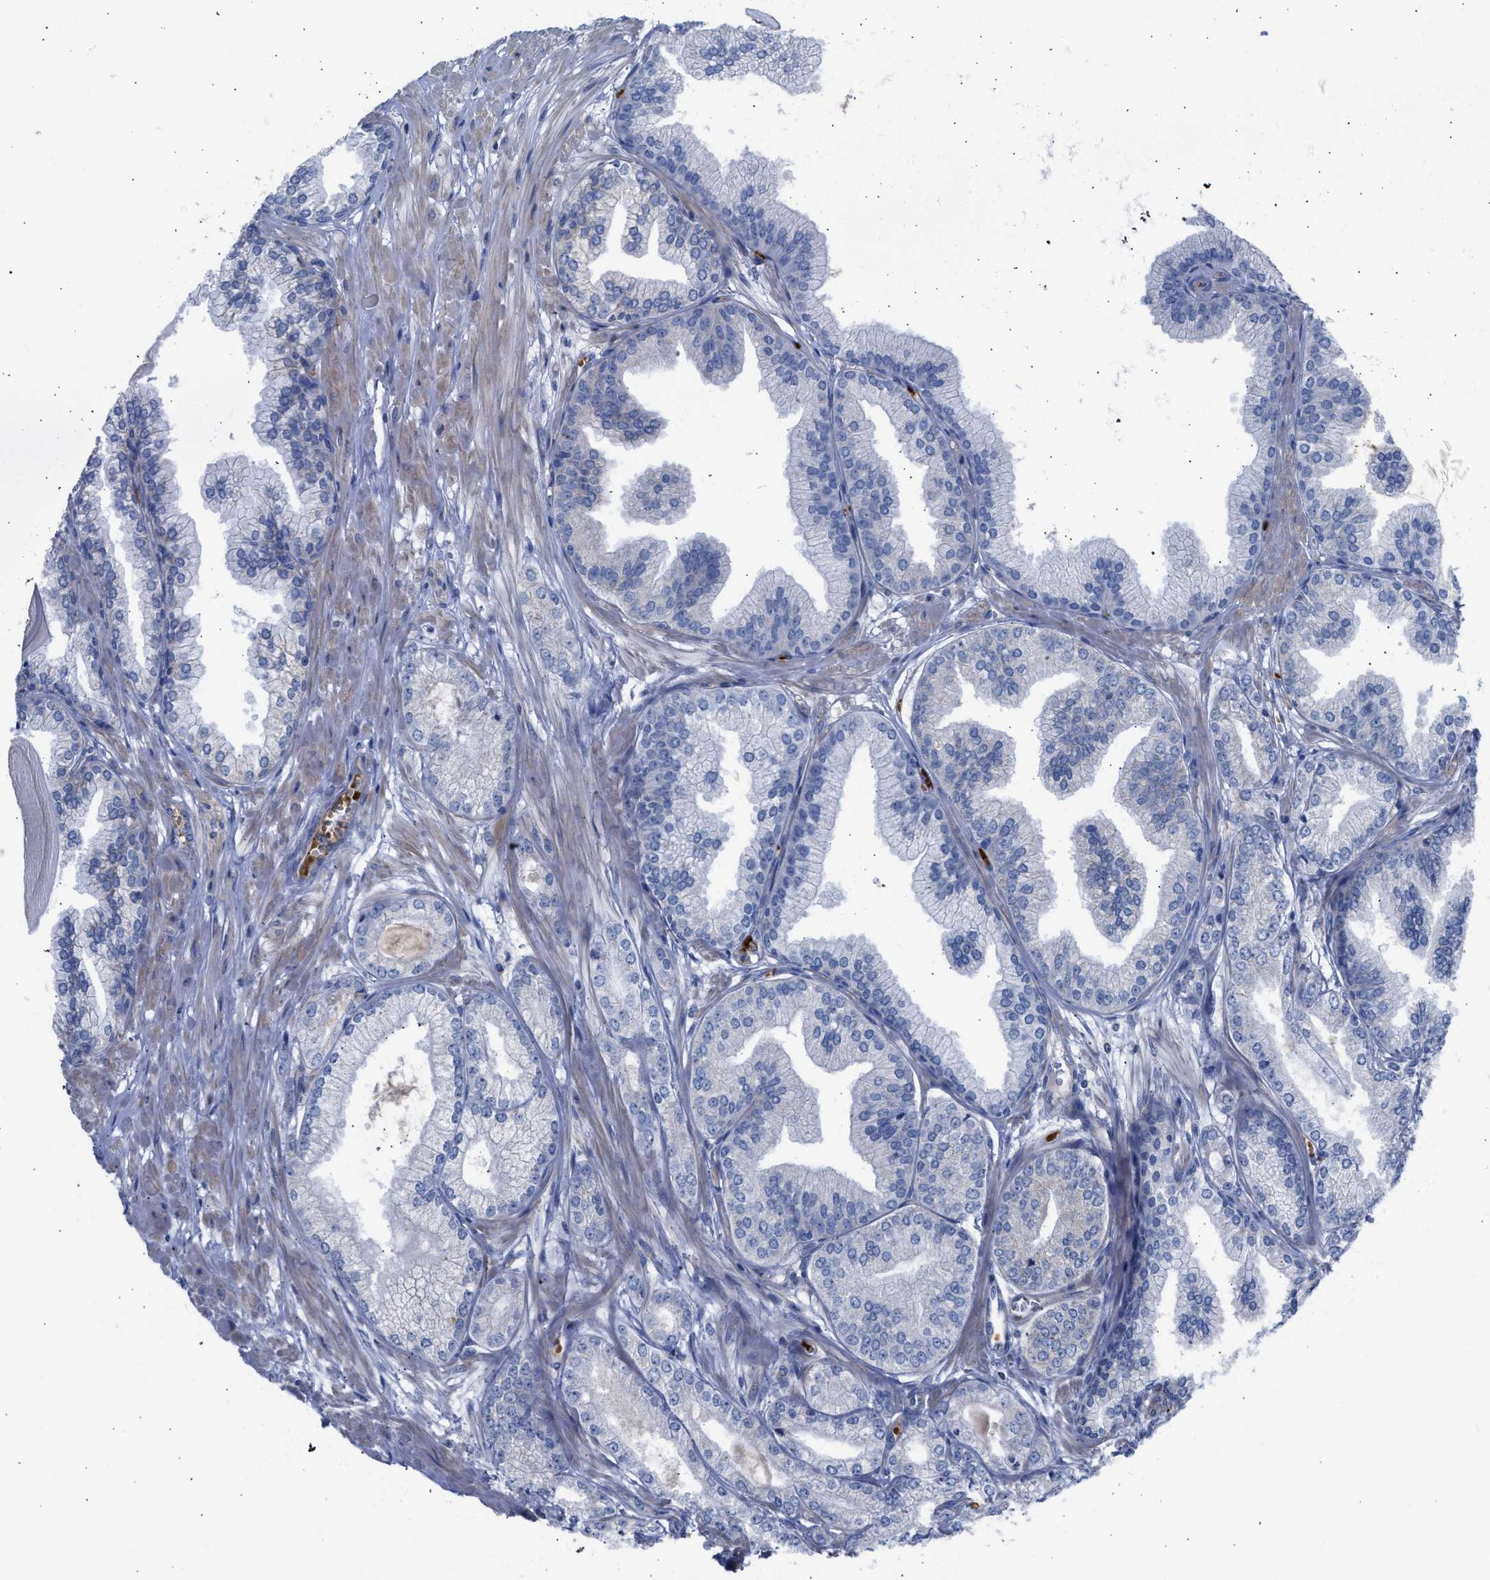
{"staining": {"intensity": "negative", "quantity": "none", "location": "none"}, "tissue": "prostate cancer", "cell_type": "Tumor cells", "image_type": "cancer", "snomed": [{"axis": "morphology", "description": "Adenocarcinoma, Low grade"}, {"axis": "topography", "description": "Prostate"}], "caption": "The immunohistochemistry photomicrograph has no significant staining in tumor cells of prostate cancer tissue.", "gene": "BTG3", "patient": {"sex": "male", "age": 52}}